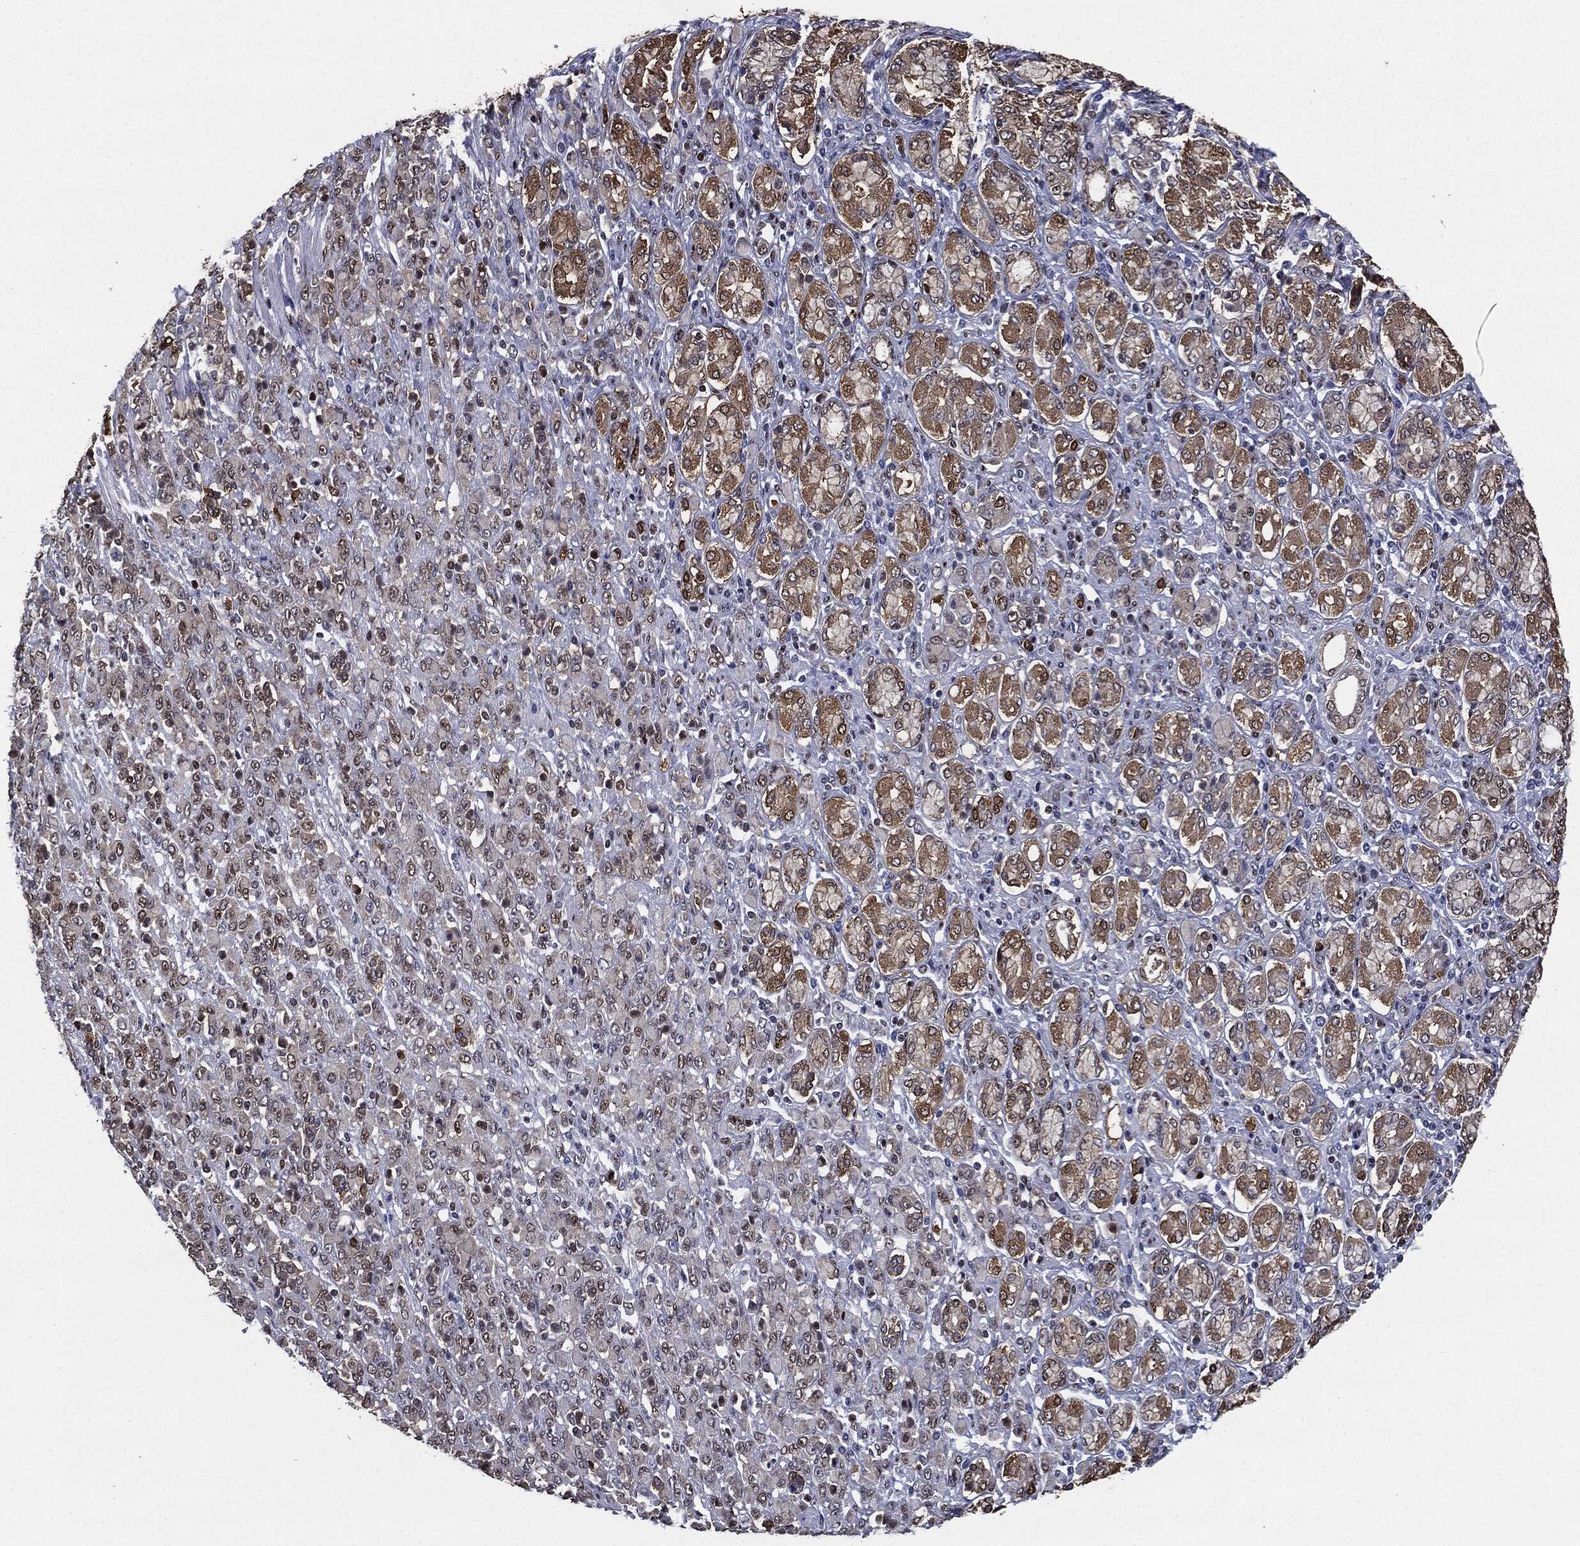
{"staining": {"intensity": "moderate", "quantity": "25%-75%", "location": "cytoplasmic/membranous"}, "tissue": "stomach cancer", "cell_type": "Tumor cells", "image_type": "cancer", "snomed": [{"axis": "morphology", "description": "Normal tissue, NOS"}, {"axis": "morphology", "description": "Adenocarcinoma, NOS"}, {"axis": "topography", "description": "Stomach"}], "caption": "A brown stain highlights moderate cytoplasmic/membranous expression of a protein in stomach cancer (adenocarcinoma) tumor cells.", "gene": "JUN", "patient": {"sex": "female", "age": 79}}